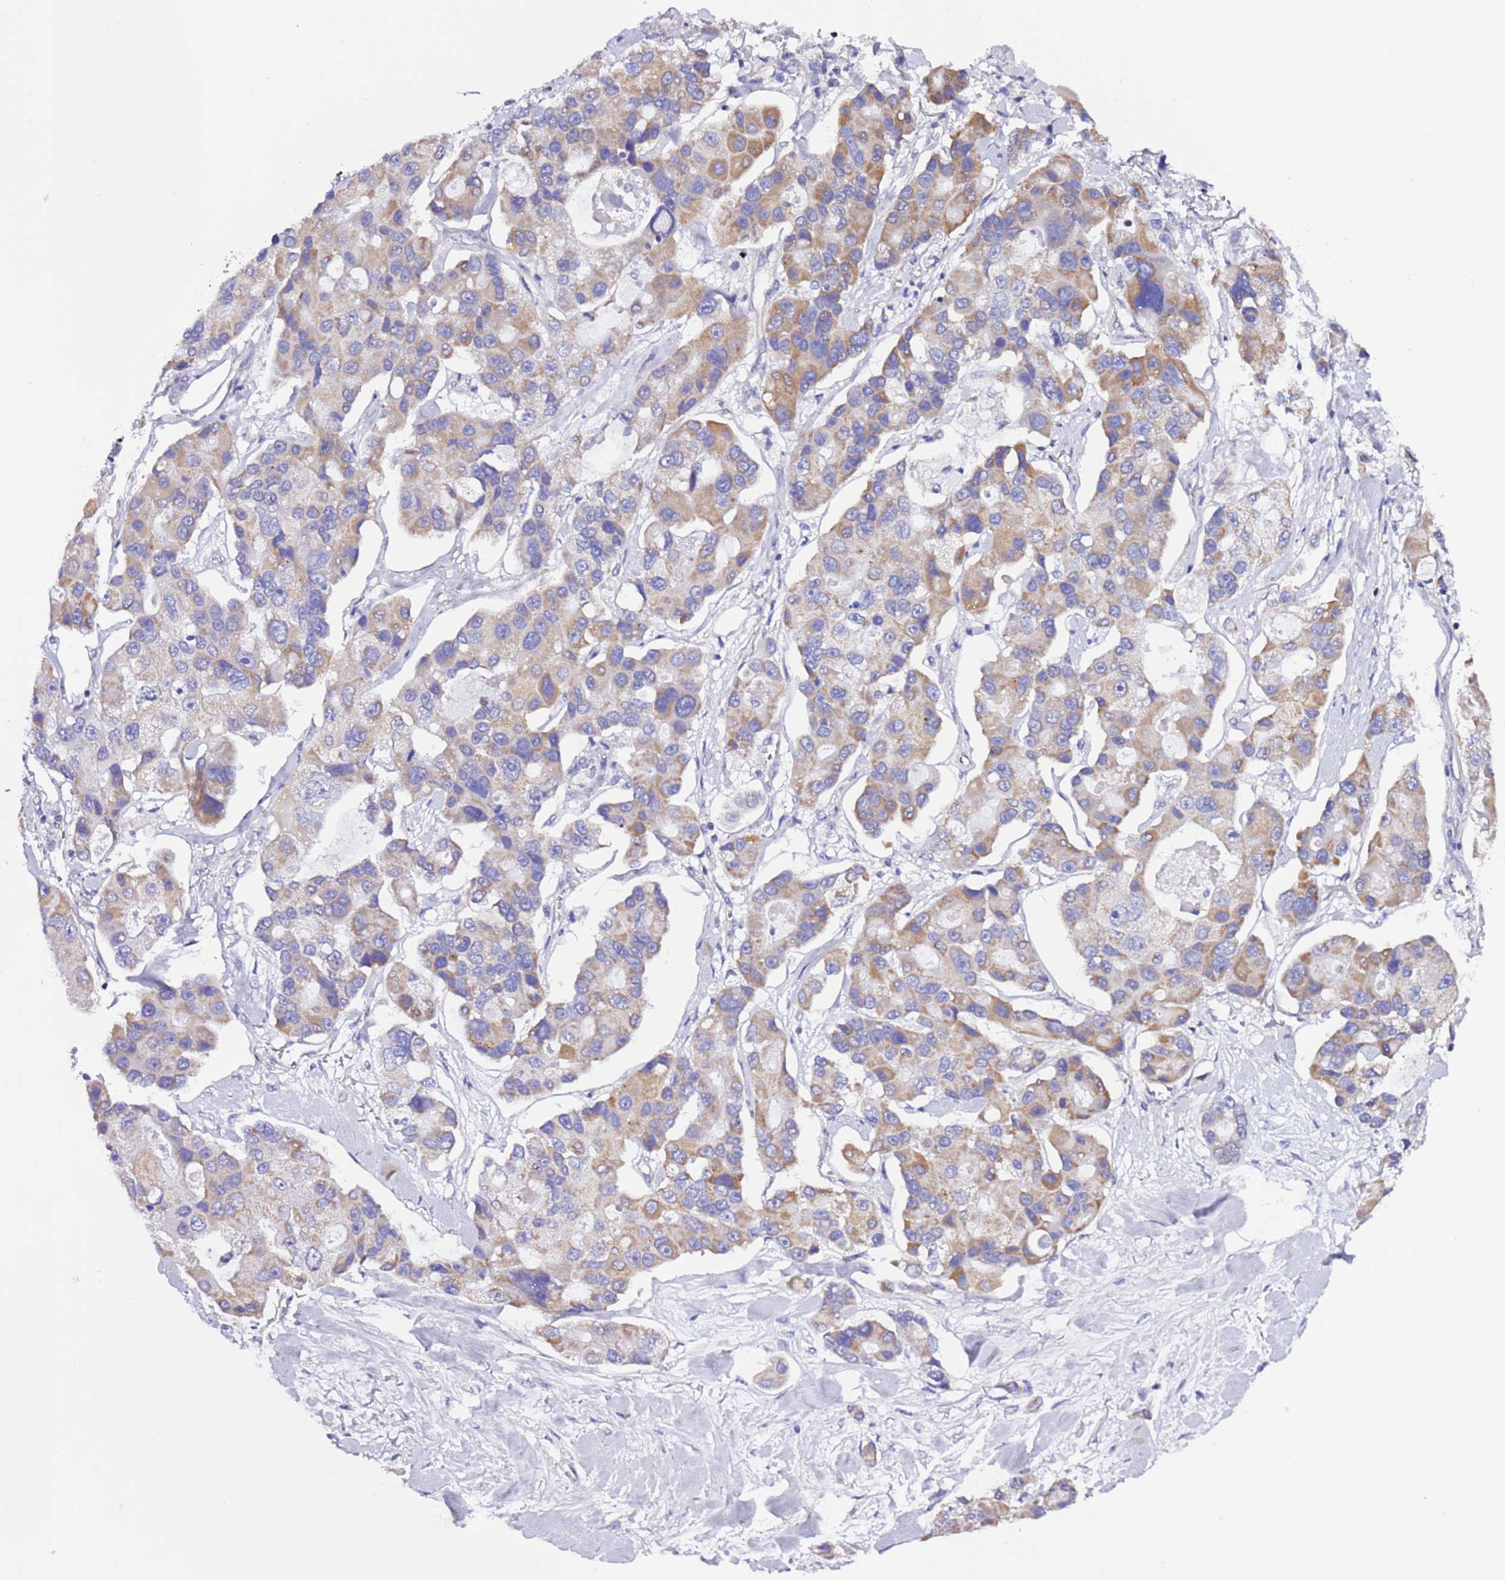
{"staining": {"intensity": "moderate", "quantity": ">75%", "location": "cytoplasmic/membranous"}, "tissue": "lung cancer", "cell_type": "Tumor cells", "image_type": "cancer", "snomed": [{"axis": "morphology", "description": "Adenocarcinoma, NOS"}, {"axis": "topography", "description": "Lung"}], "caption": "Lung cancer tissue displays moderate cytoplasmic/membranous positivity in approximately >75% of tumor cells, visualized by immunohistochemistry. (DAB = brown stain, brightfield microscopy at high magnification).", "gene": "AHI1", "patient": {"sex": "female", "age": 54}}